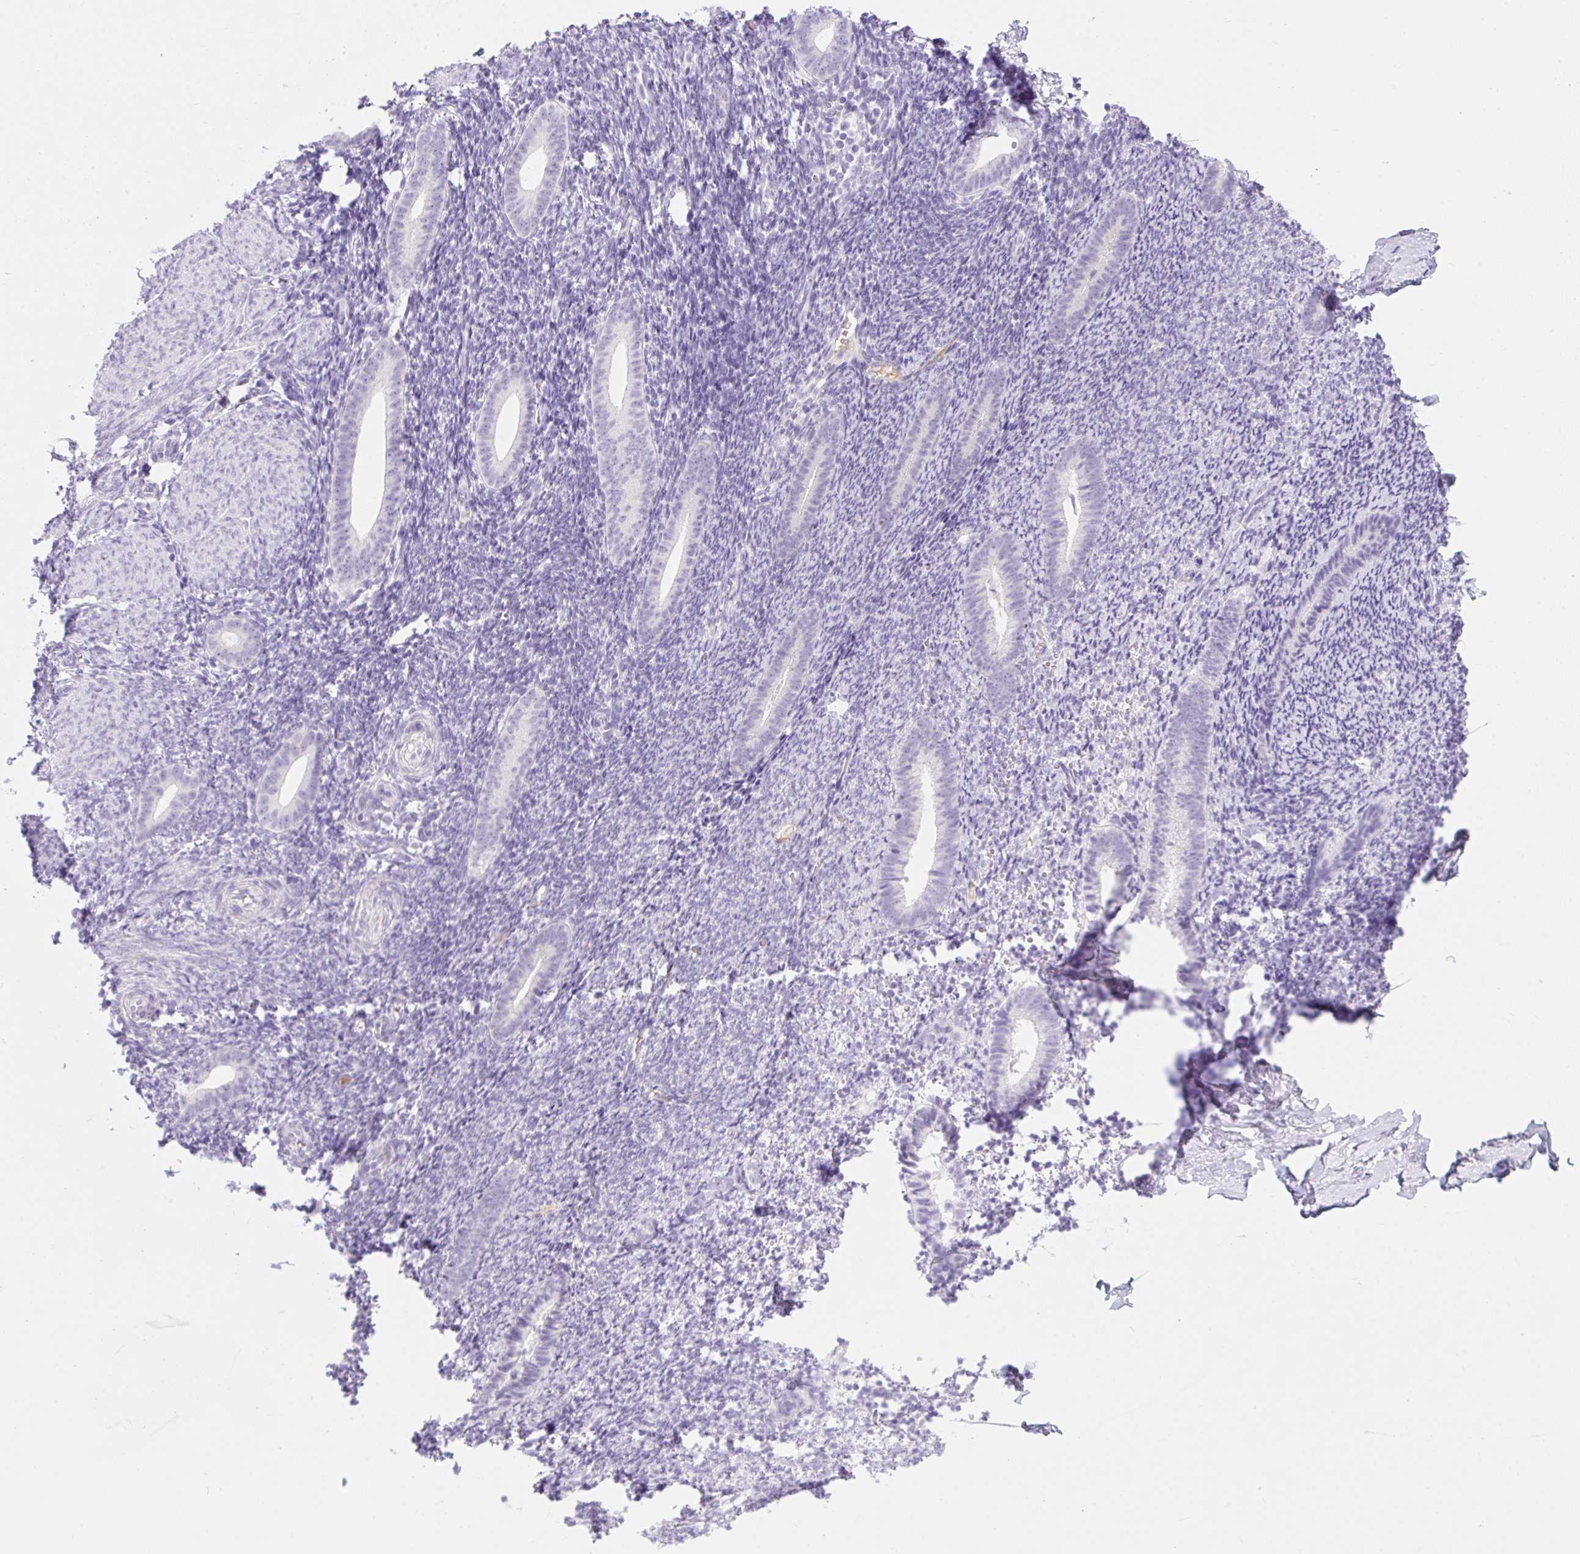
{"staining": {"intensity": "negative", "quantity": "none", "location": "none"}, "tissue": "endometrium", "cell_type": "Cells in endometrial stroma", "image_type": "normal", "snomed": [{"axis": "morphology", "description": "Normal tissue, NOS"}, {"axis": "topography", "description": "Endometrium"}], "caption": "The image reveals no staining of cells in endometrial stroma in unremarkable endometrium.", "gene": "ZNF121", "patient": {"sex": "female", "age": 39}}